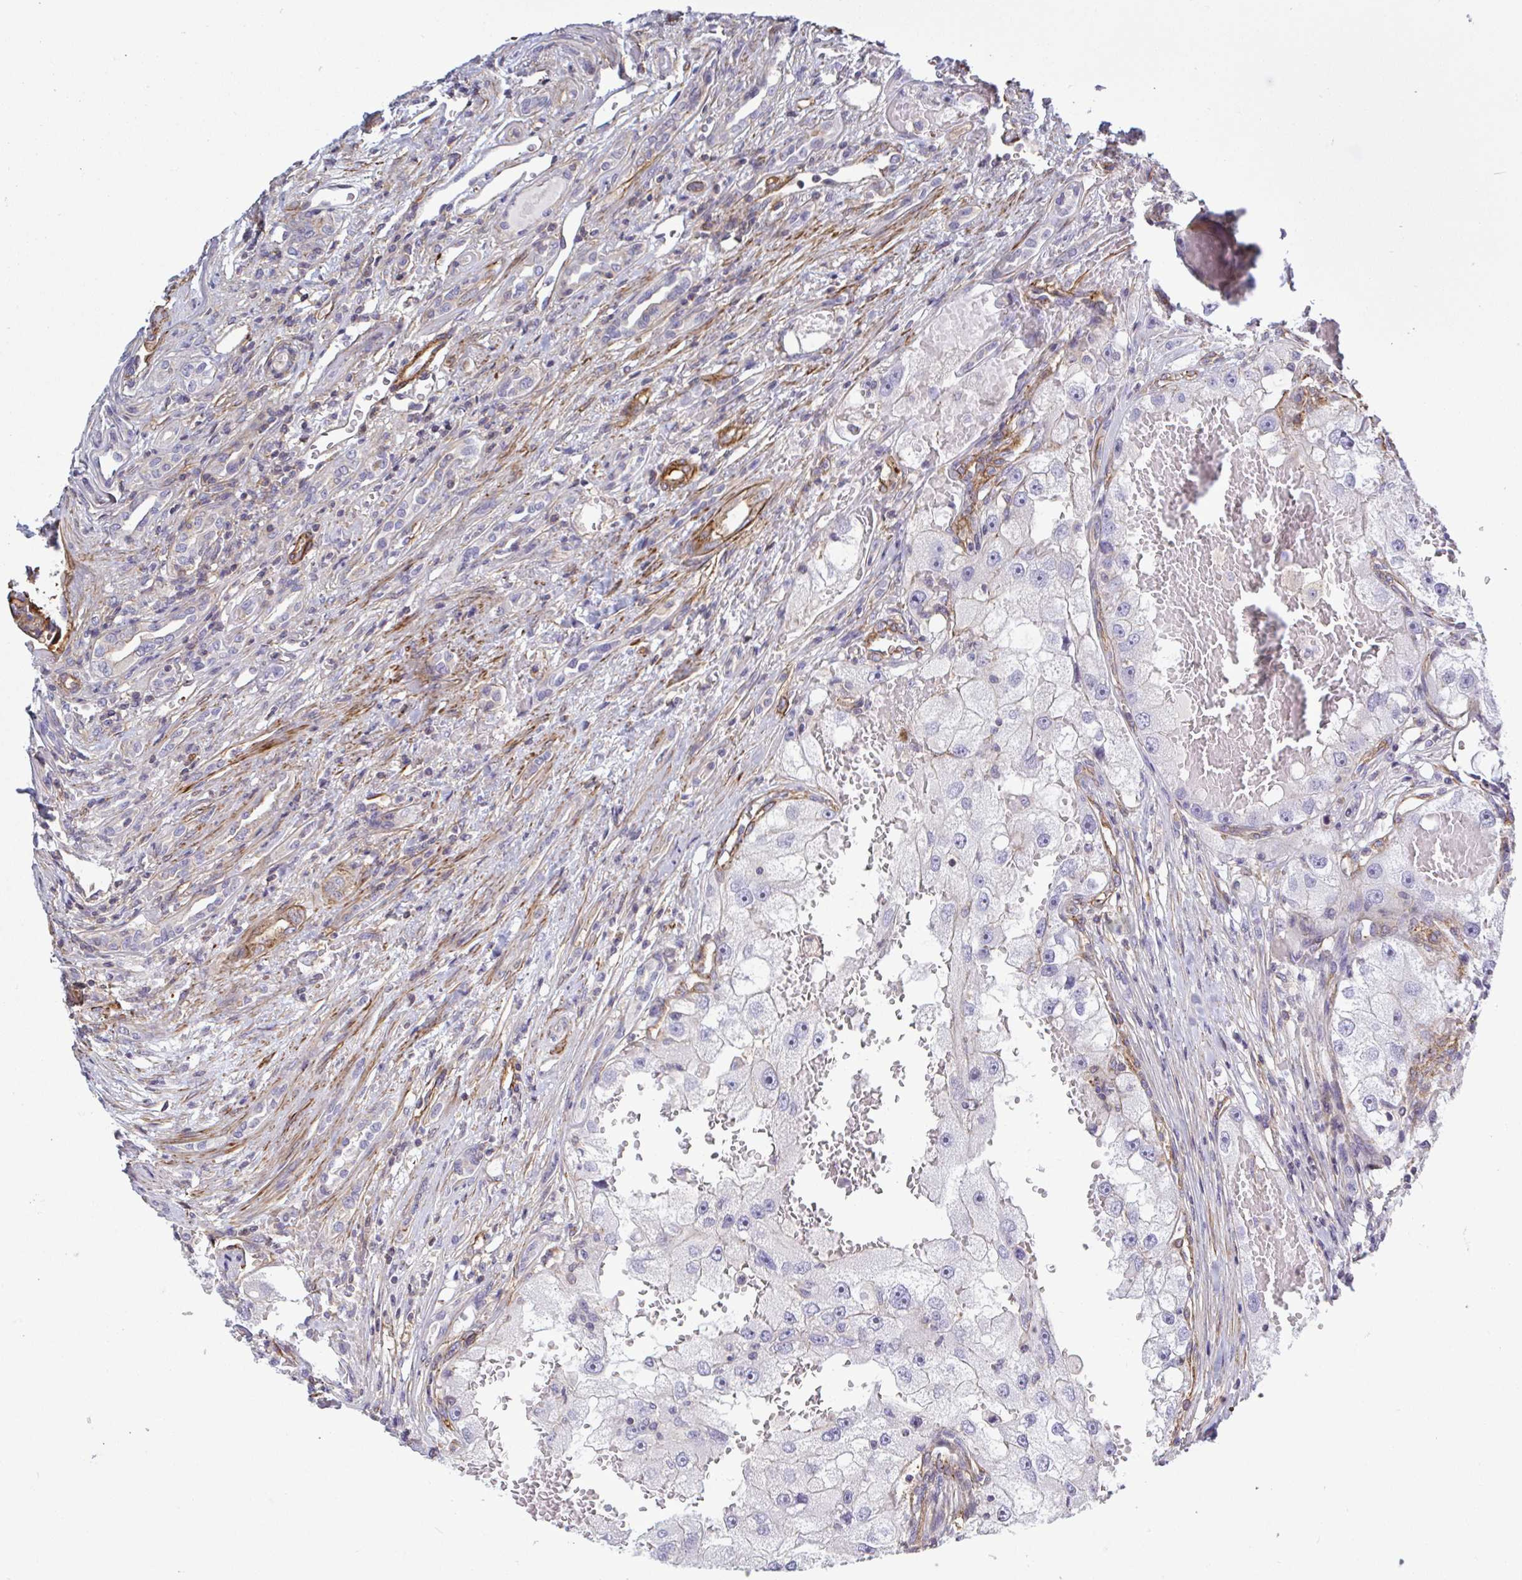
{"staining": {"intensity": "negative", "quantity": "none", "location": "none"}, "tissue": "renal cancer", "cell_type": "Tumor cells", "image_type": "cancer", "snomed": [{"axis": "morphology", "description": "Adenocarcinoma, NOS"}, {"axis": "topography", "description": "Kidney"}], "caption": "A high-resolution micrograph shows immunohistochemistry (IHC) staining of renal adenocarcinoma, which shows no significant positivity in tumor cells.", "gene": "SHISA7", "patient": {"sex": "male", "age": 63}}